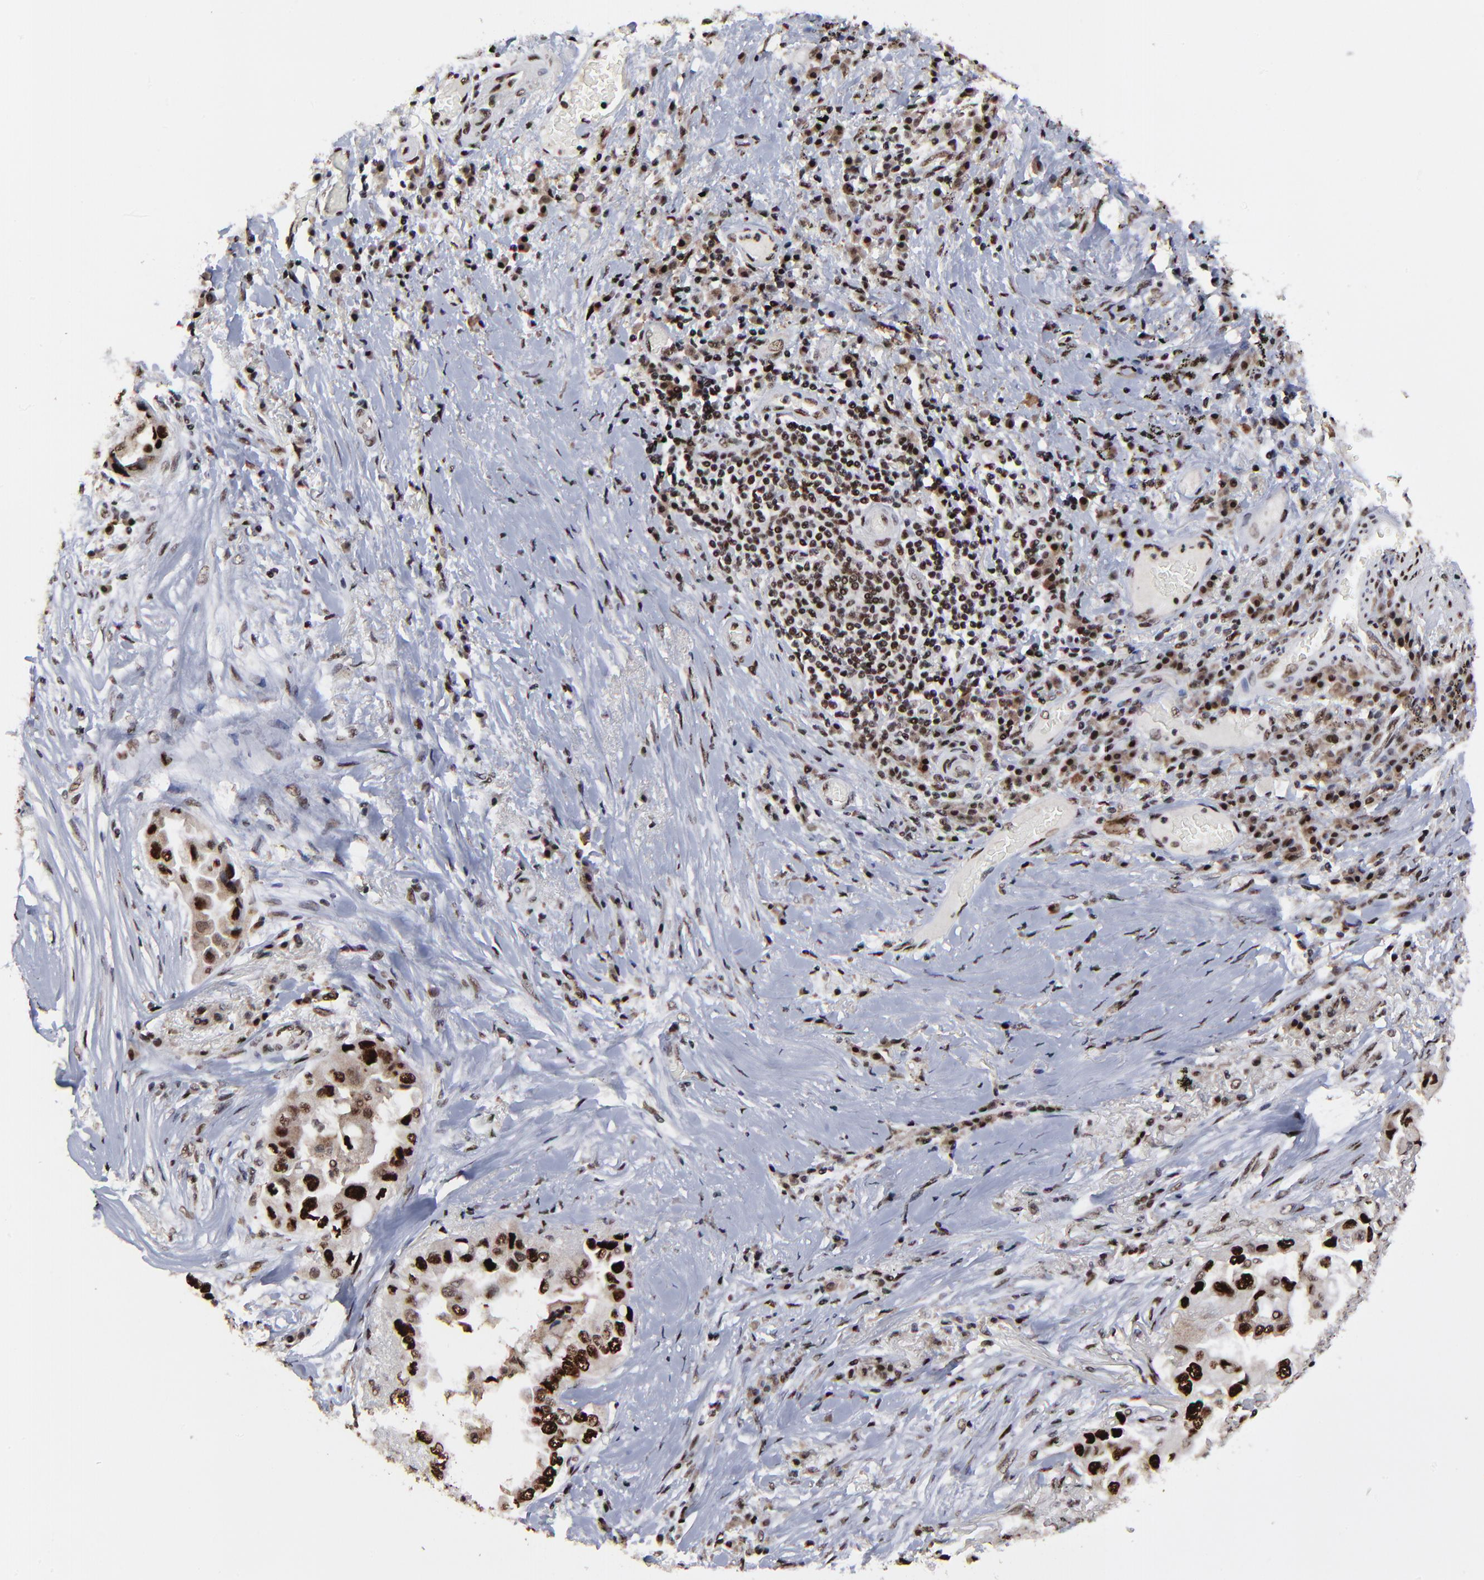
{"staining": {"intensity": "strong", "quantity": ">75%", "location": "nuclear"}, "tissue": "lung cancer", "cell_type": "Tumor cells", "image_type": "cancer", "snomed": [{"axis": "morphology", "description": "Adenocarcinoma, NOS"}, {"axis": "topography", "description": "Lung"}], "caption": "IHC photomicrograph of human lung adenocarcinoma stained for a protein (brown), which demonstrates high levels of strong nuclear positivity in approximately >75% of tumor cells.", "gene": "RBM22", "patient": {"sex": "female", "age": 76}}